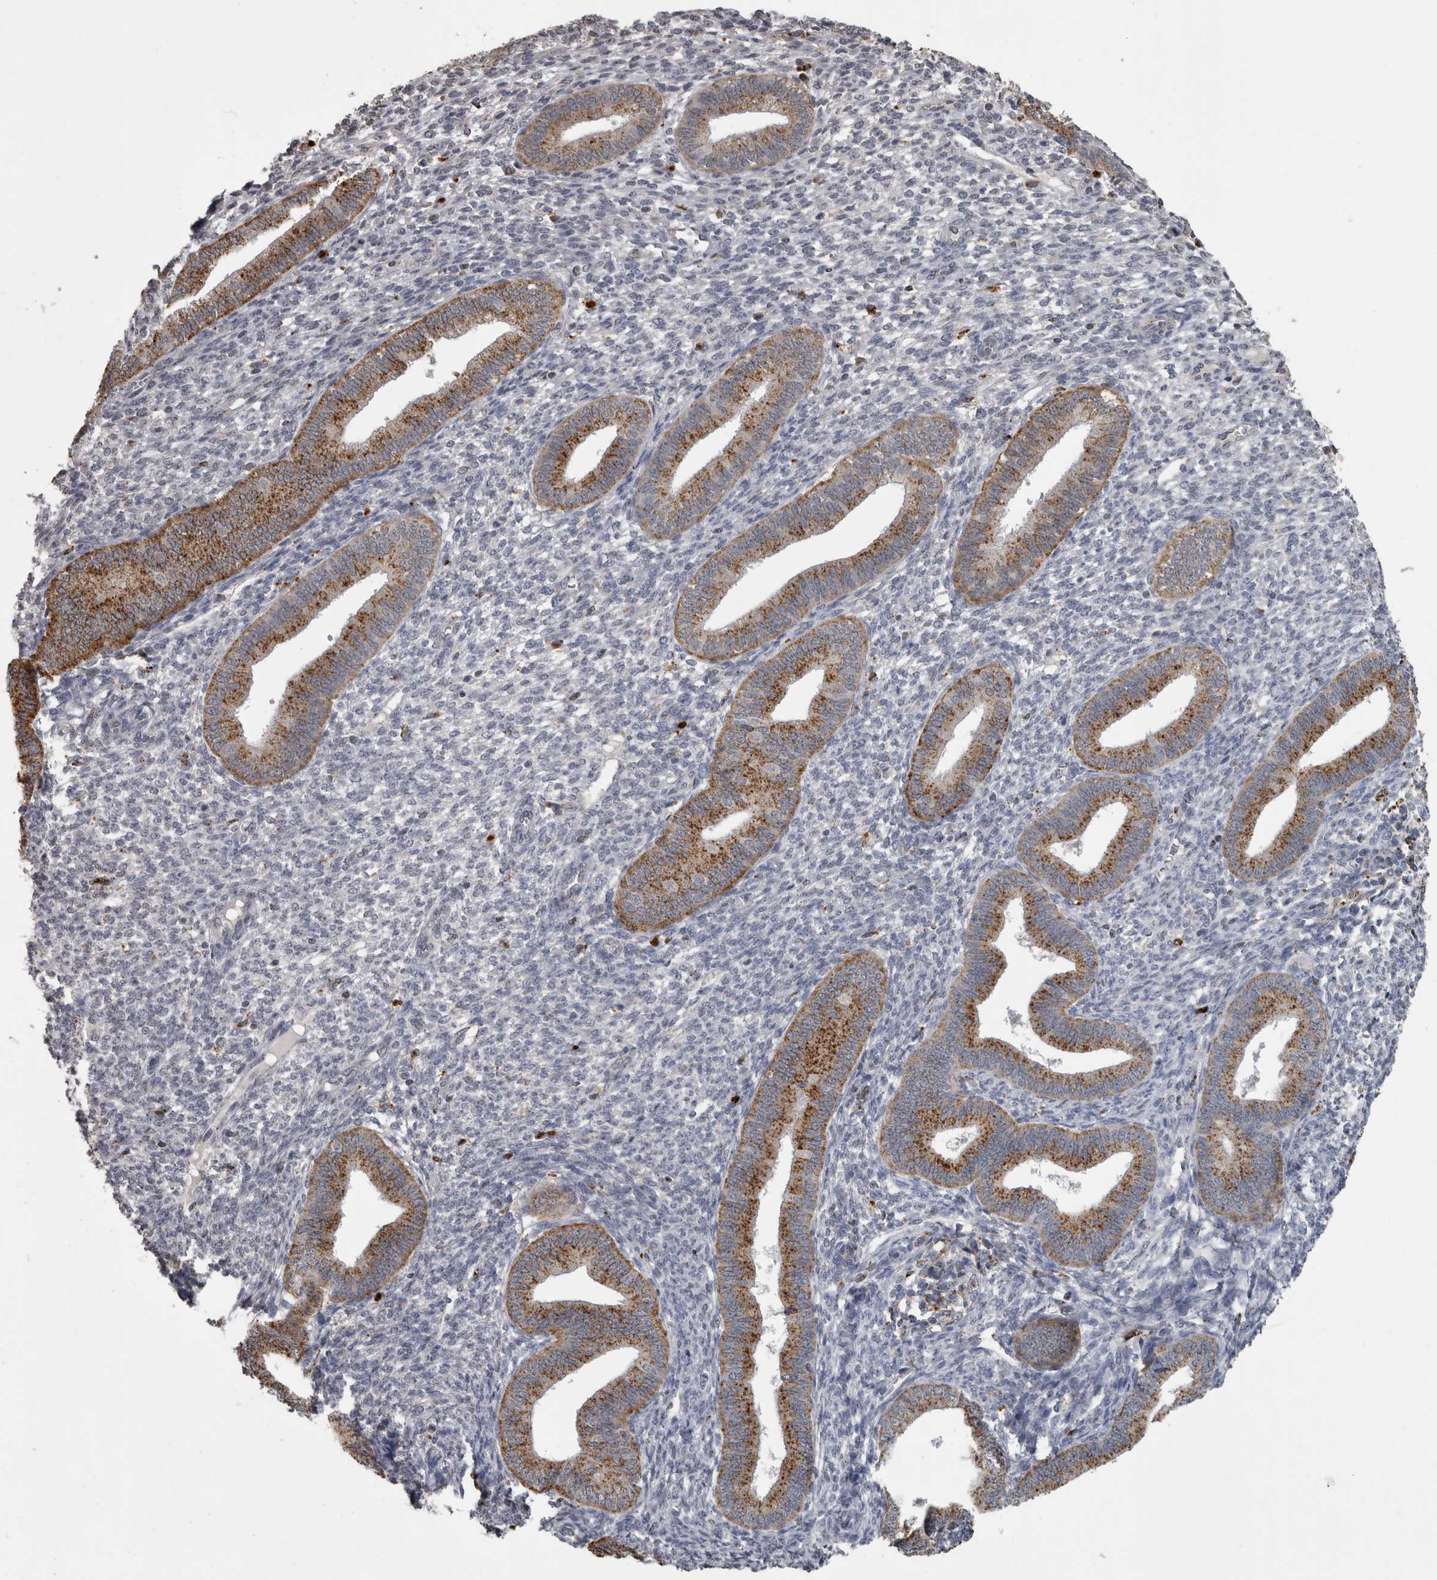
{"staining": {"intensity": "negative", "quantity": "none", "location": "none"}, "tissue": "endometrium", "cell_type": "Cells in endometrial stroma", "image_type": "normal", "snomed": [{"axis": "morphology", "description": "Normal tissue, NOS"}, {"axis": "topography", "description": "Endometrium"}], "caption": "Immunohistochemistry of benign endometrium exhibits no positivity in cells in endometrial stroma.", "gene": "NAAA", "patient": {"sex": "female", "age": 46}}